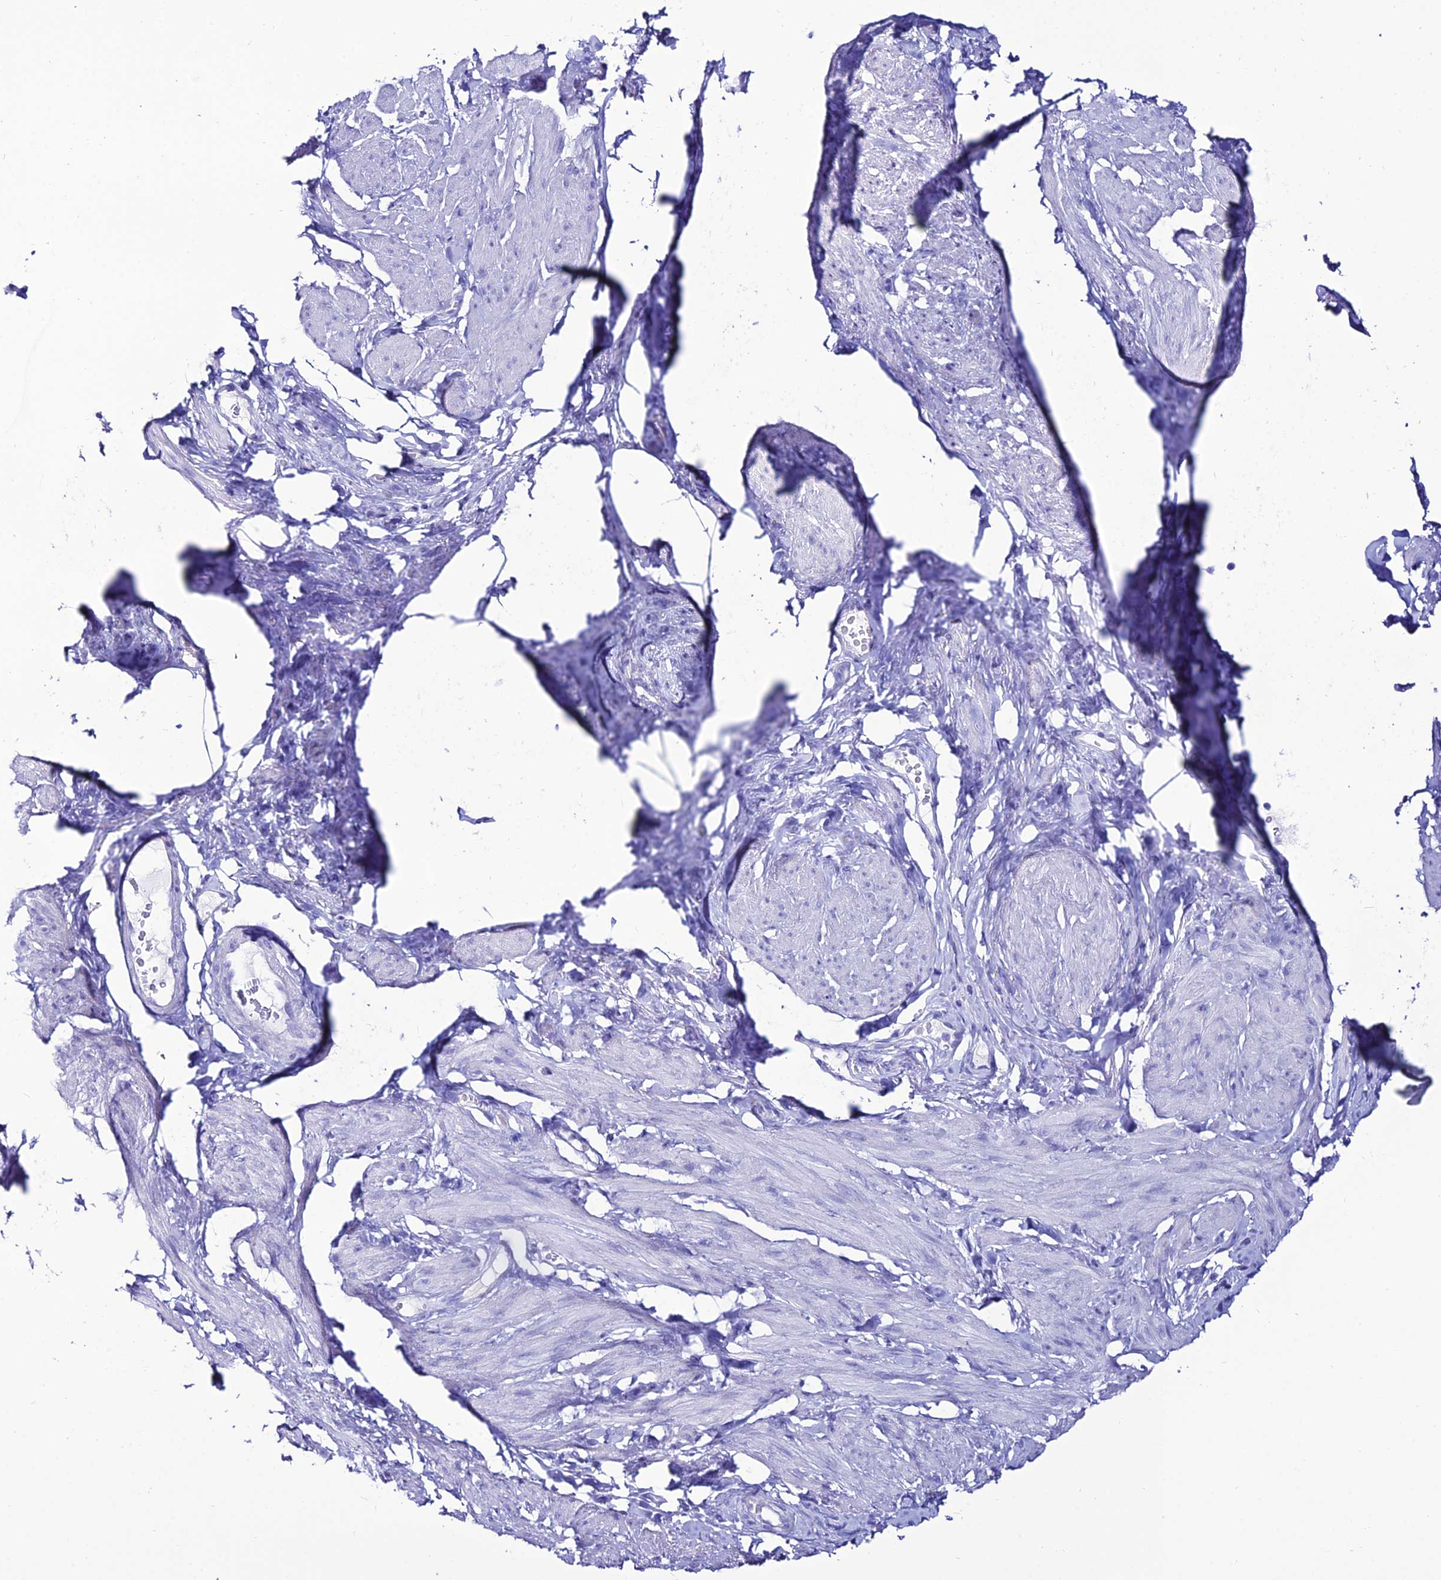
{"staining": {"intensity": "negative", "quantity": "none", "location": "none"}, "tissue": "smooth muscle", "cell_type": "Smooth muscle cells", "image_type": "normal", "snomed": [{"axis": "morphology", "description": "Normal tissue, NOS"}, {"axis": "topography", "description": "Smooth muscle"}, {"axis": "topography", "description": "Peripheral nerve tissue"}], "caption": "Smooth muscle cells show no significant protein positivity in normal smooth muscle. The staining is performed using DAB (3,3'-diaminobenzidine) brown chromogen with nuclei counter-stained in using hematoxylin.", "gene": "OR4D5", "patient": {"sex": "male", "age": 69}}